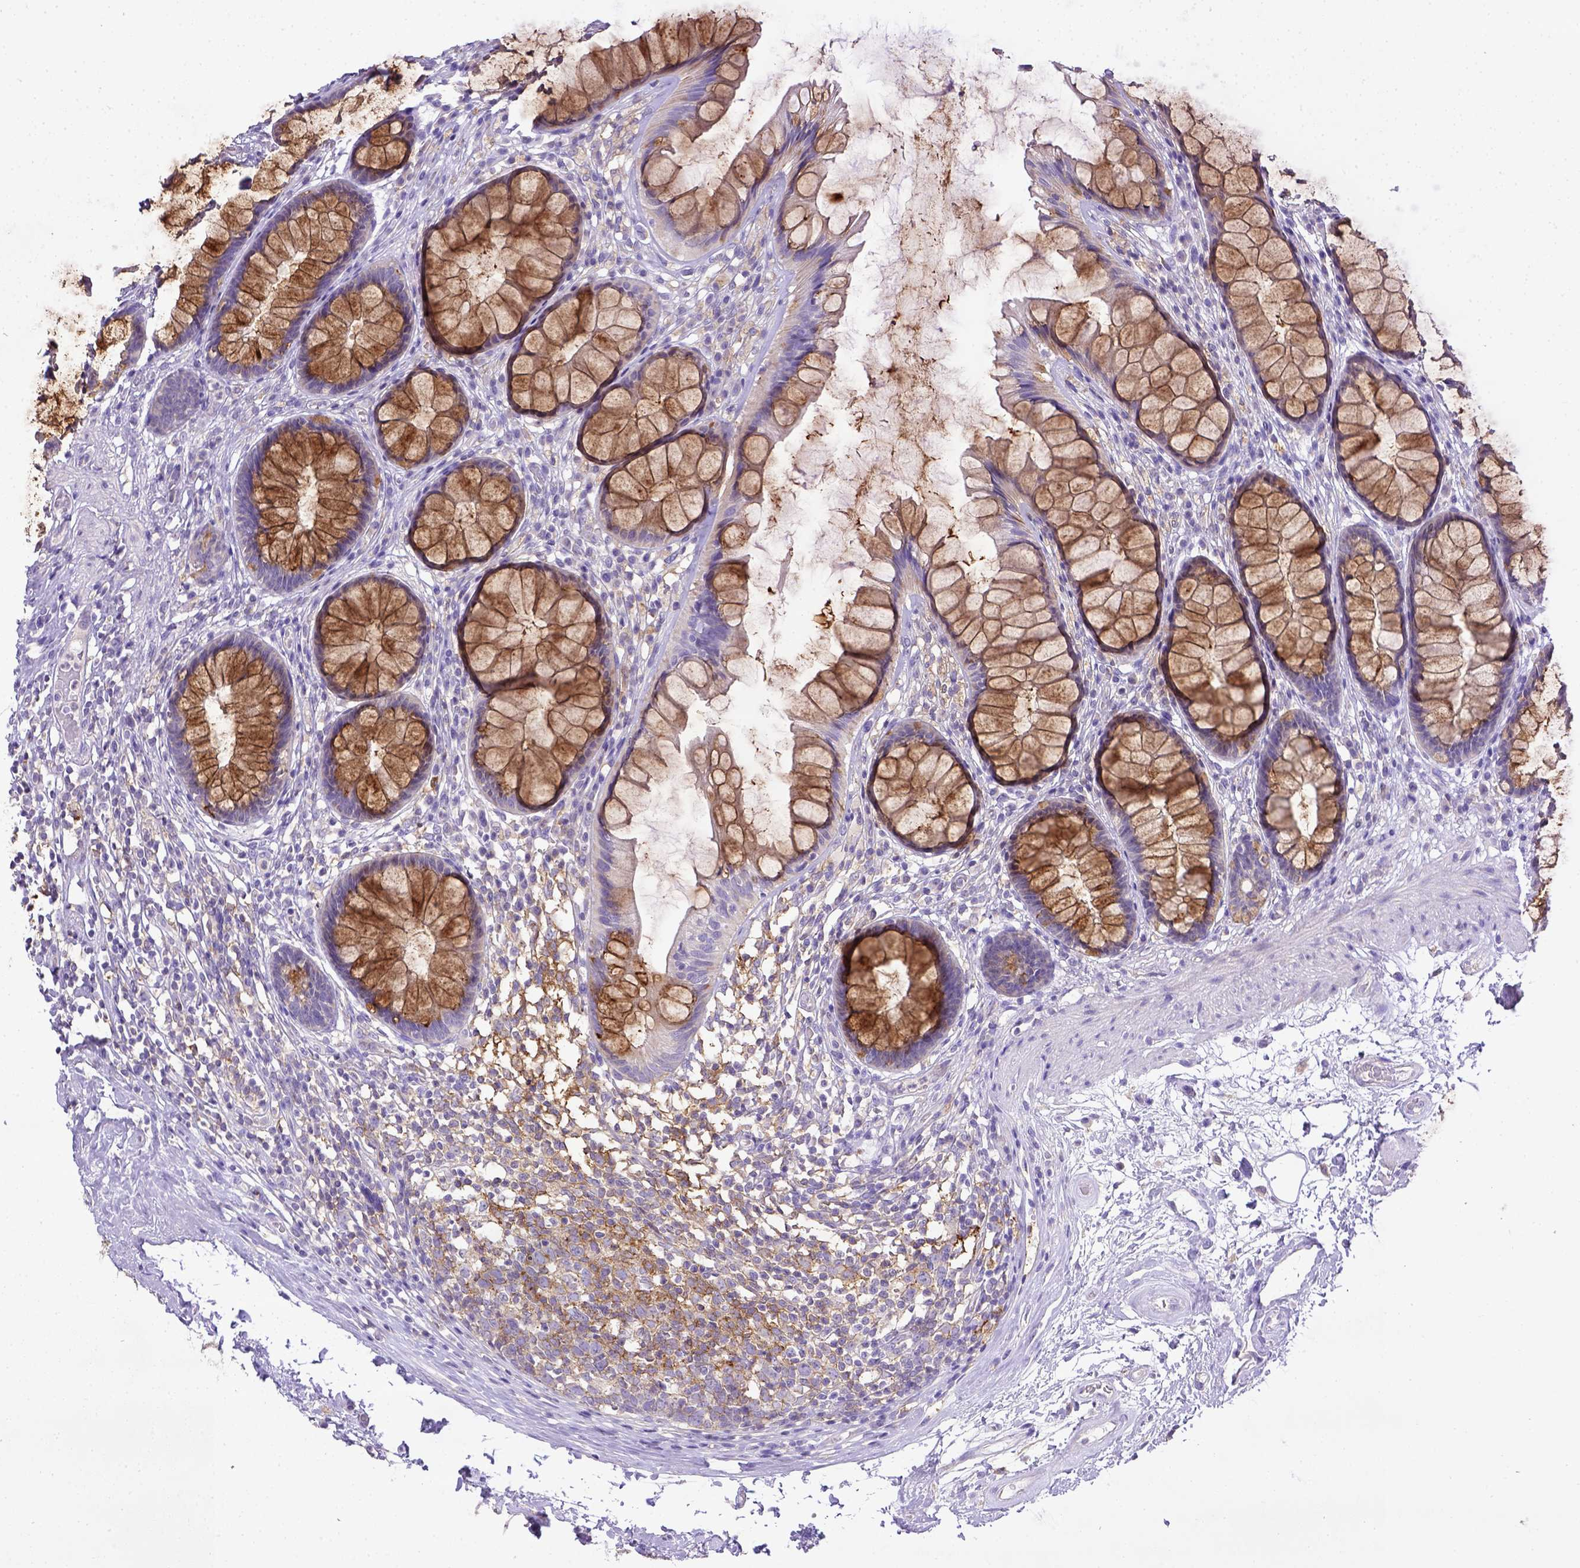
{"staining": {"intensity": "moderate", "quantity": ">75%", "location": "cytoplasmic/membranous"}, "tissue": "rectum", "cell_type": "Glandular cells", "image_type": "normal", "snomed": [{"axis": "morphology", "description": "Normal tissue, NOS"}, {"axis": "topography", "description": "Rectum"}], "caption": "Unremarkable rectum displays moderate cytoplasmic/membranous expression in about >75% of glandular cells, visualized by immunohistochemistry. (IHC, brightfield microscopy, high magnification).", "gene": "CD40", "patient": {"sex": "male", "age": 72}}